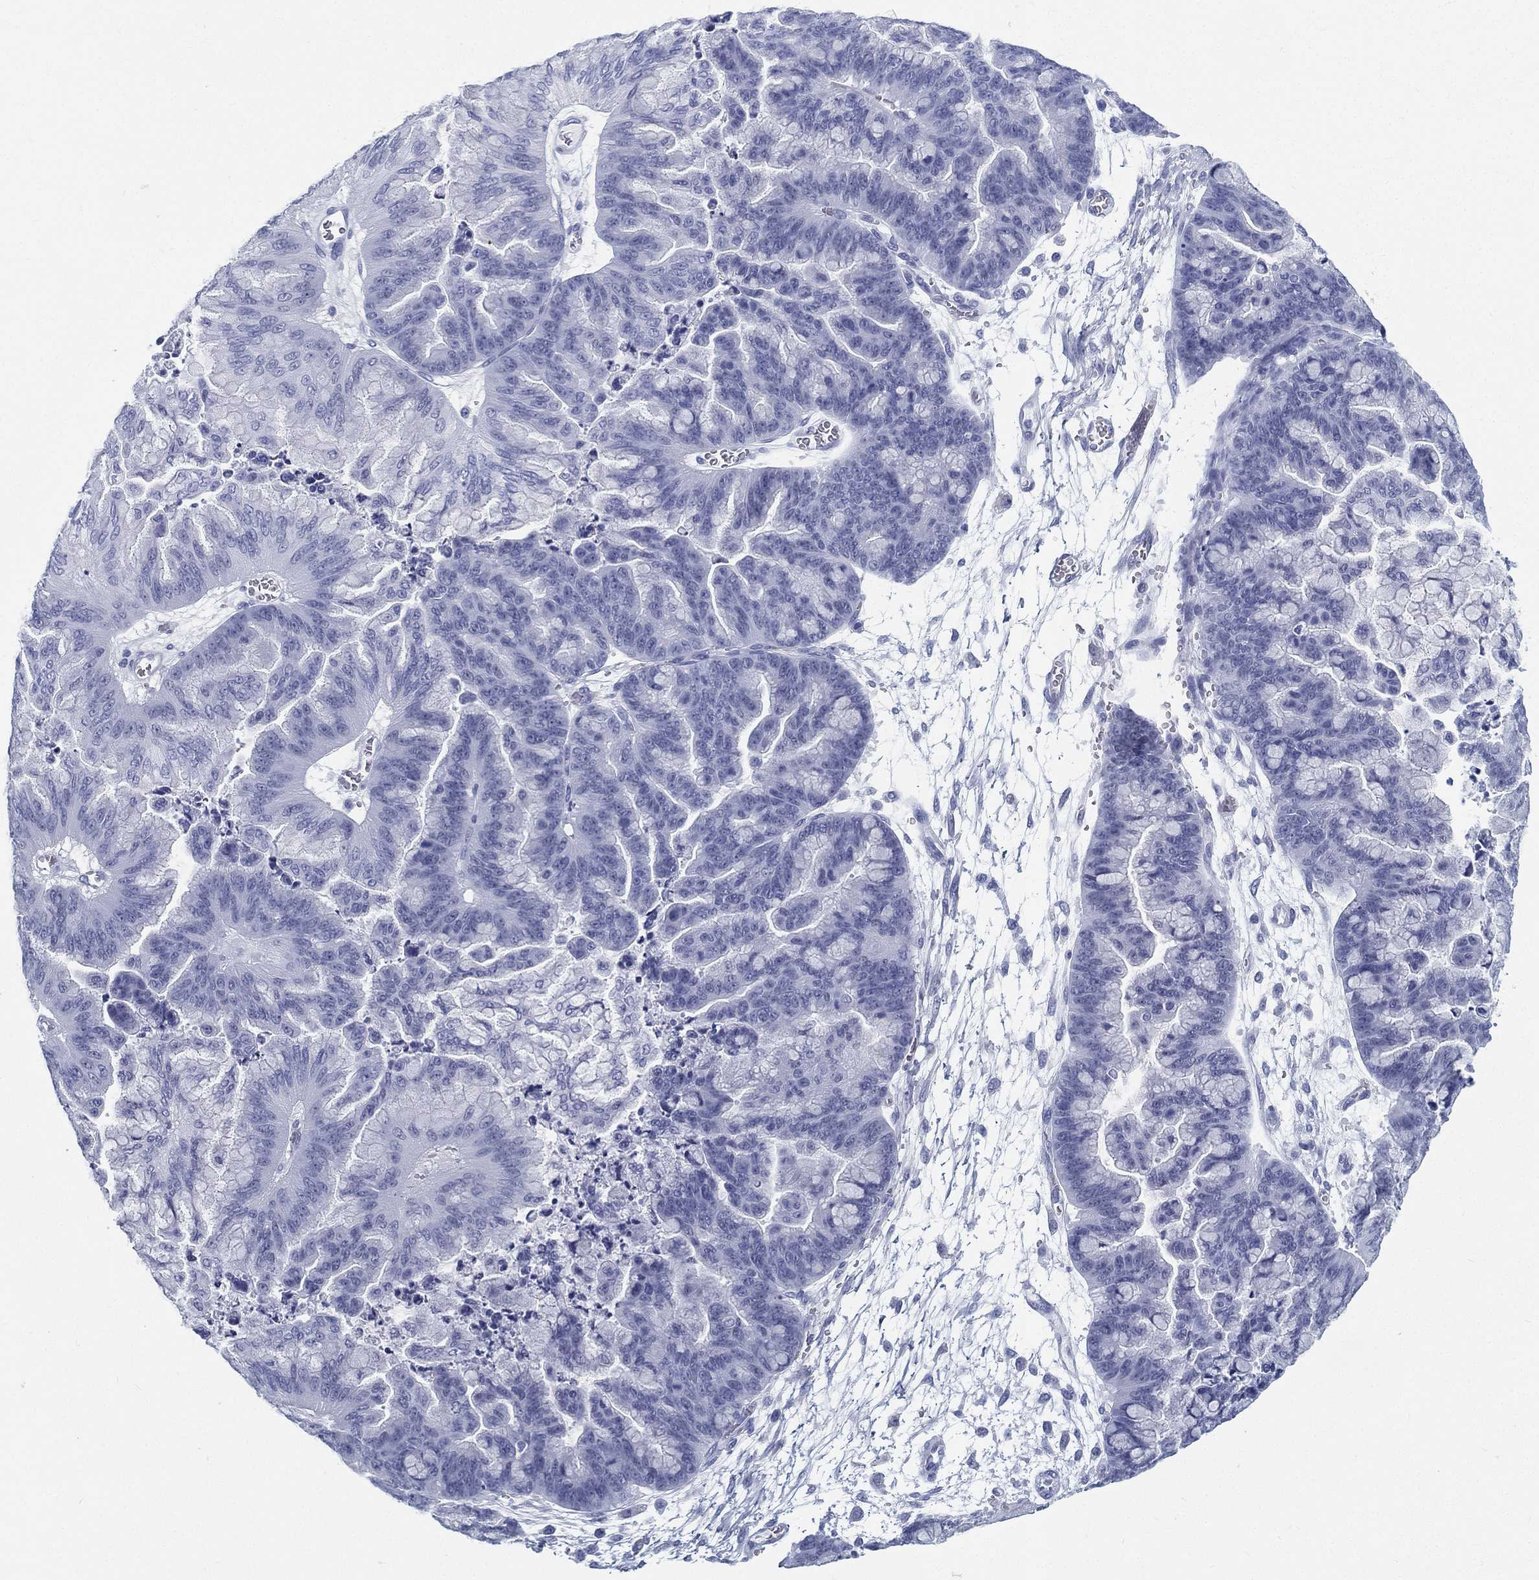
{"staining": {"intensity": "negative", "quantity": "none", "location": "none"}, "tissue": "ovarian cancer", "cell_type": "Tumor cells", "image_type": "cancer", "snomed": [{"axis": "morphology", "description": "Cystadenocarcinoma, mucinous, NOS"}, {"axis": "topography", "description": "Ovary"}], "caption": "The histopathology image reveals no significant staining in tumor cells of ovarian cancer (mucinous cystadenocarcinoma). Brightfield microscopy of IHC stained with DAB (brown) and hematoxylin (blue), captured at high magnification.", "gene": "ATP1B2", "patient": {"sex": "female", "age": 67}}